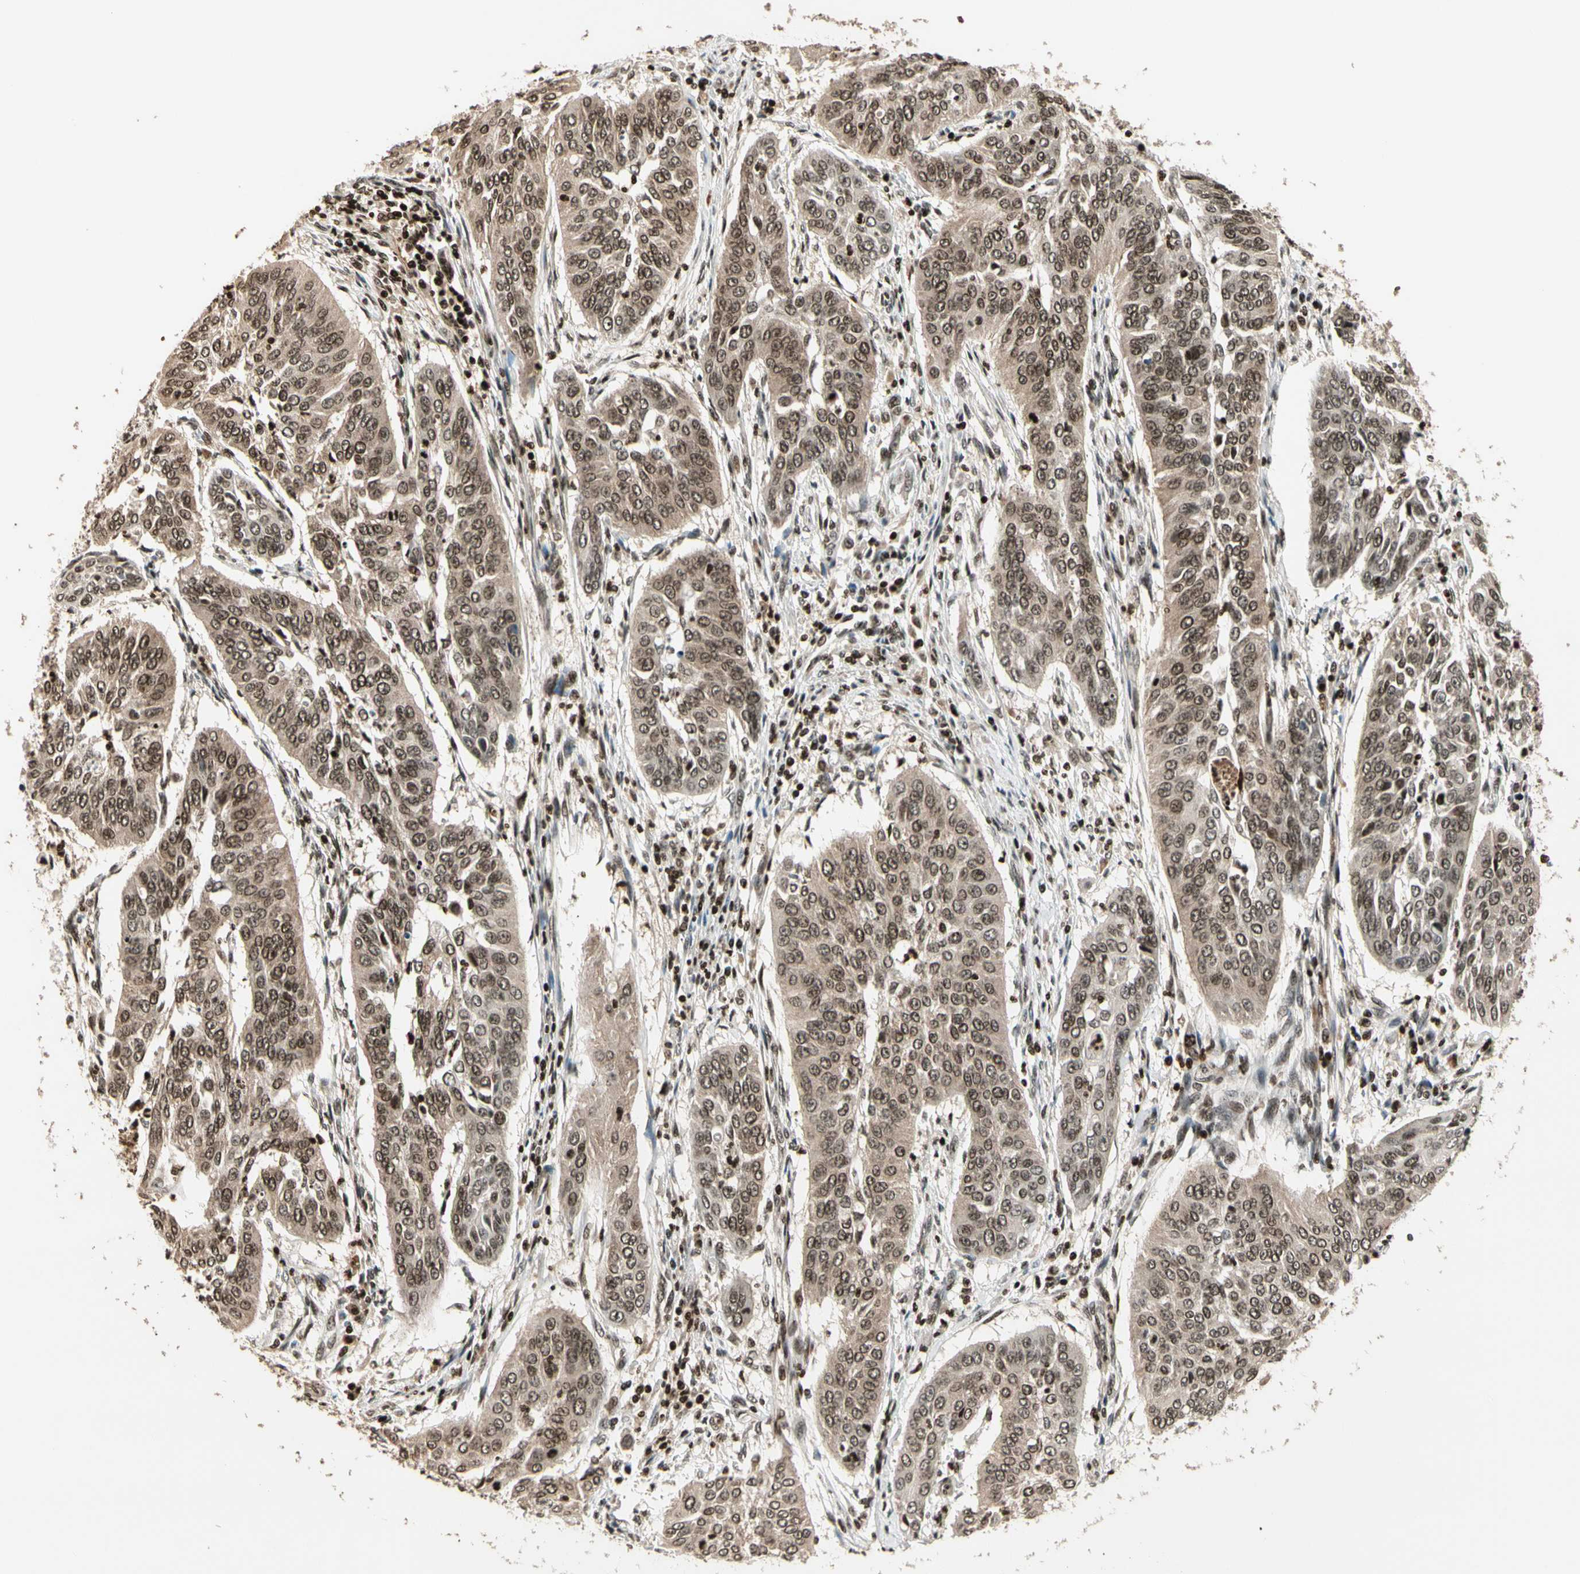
{"staining": {"intensity": "moderate", "quantity": ">75%", "location": "cytoplasmic/membranous,nuclear"}, "tissue": "cervical cancer", "cell_type": "Tumor cells", "image_type": "cancer", "snomed": [{"axis": "morphology", "description": "Normal tissue, NOS"}, {"axis": "morphology", "description": "Squamous cell carcinoma, NOS"}, {"axis": "topography", "description": "Cervix"}], "caption": "Protein expression analysis of human cervical cancer (squamous cell carcinoma) reveals moderate cytoplasmic/membranous and nuclear staining in about >75% of tumor cells.", "gene": "TSHZ3", "patient": {"sex": "female", "age": 39}}